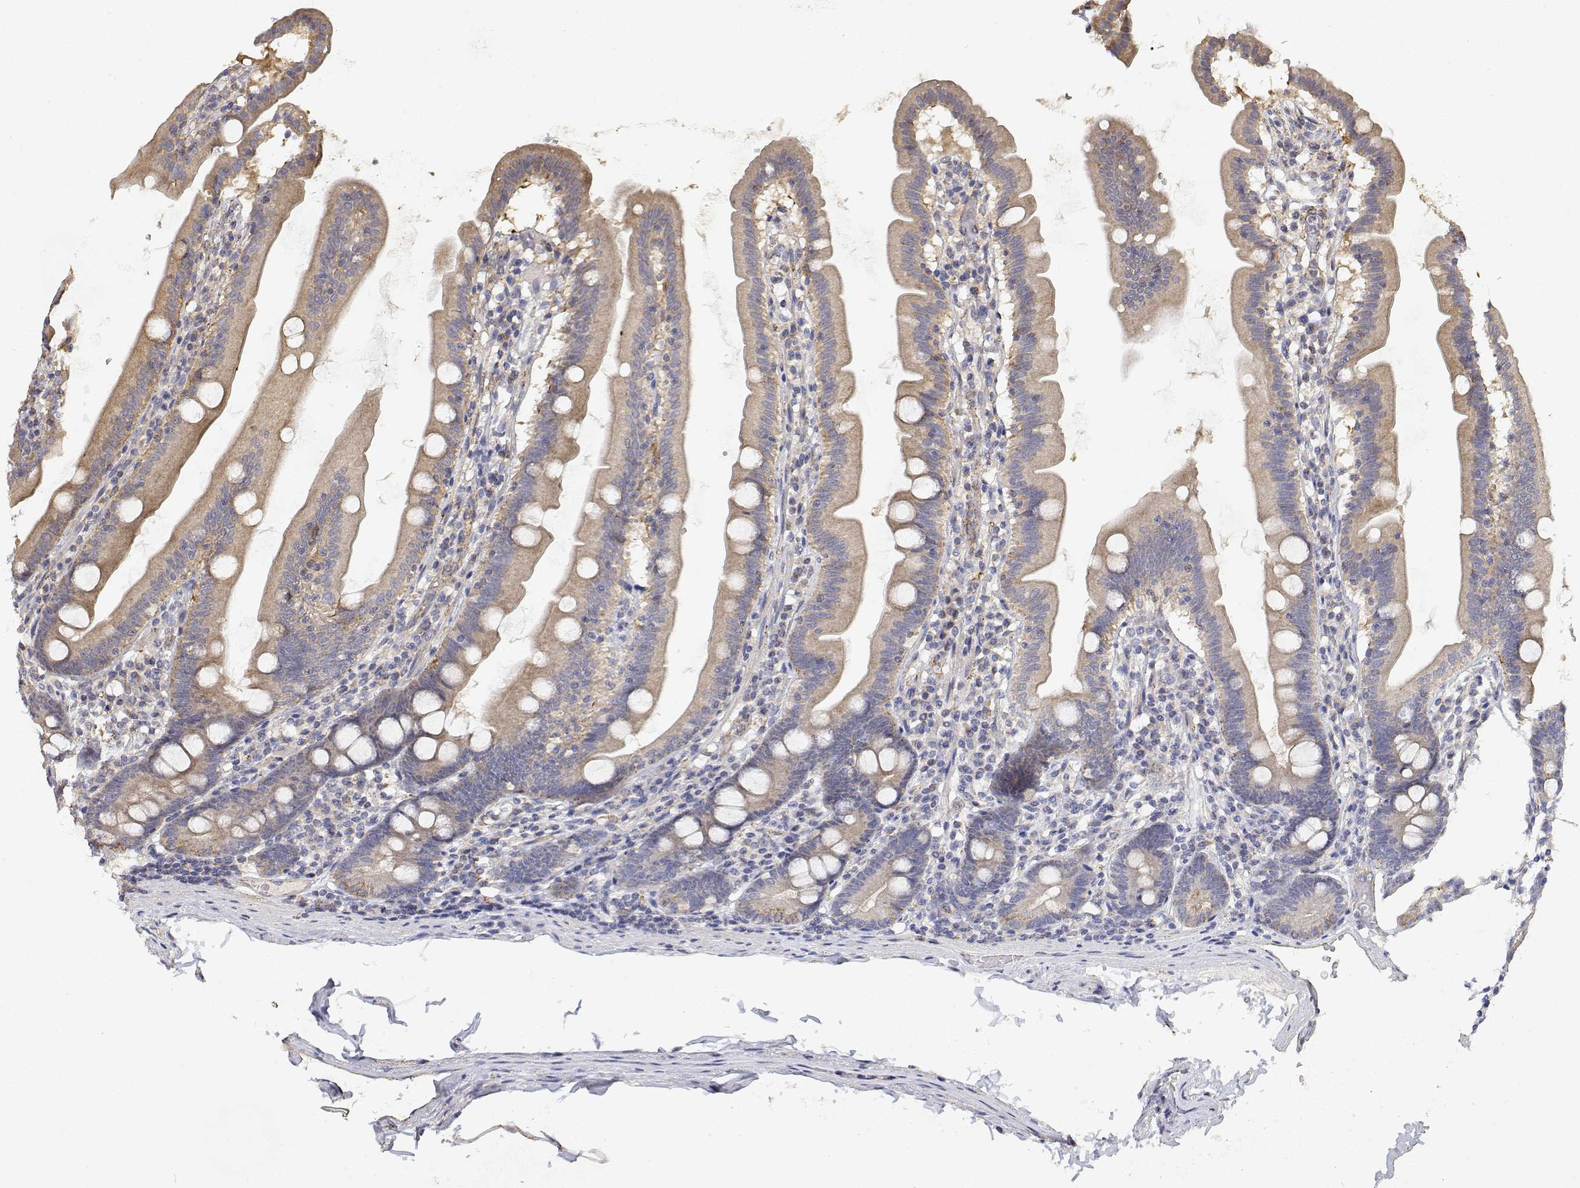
{"staining": {"intensity": "weak", "quantity": "25%-75%", "location": "cytoplasmic/membranous"}, "tissue": "duodenum", "cell_type": "Glandular cells", "image_type": "normal", "snomed": [{"axis": "morphology", "description": "Normal tissue, NOS"}, {"axis": "topography", "description": "Duodenum"}], "caption": "A brown stain shows weak cytoplasmic/membranous staining of a protein in glandular cells of benign duodenum.", "gene": "LONRF3", "patient": {"sex": "female", "age": 67}}